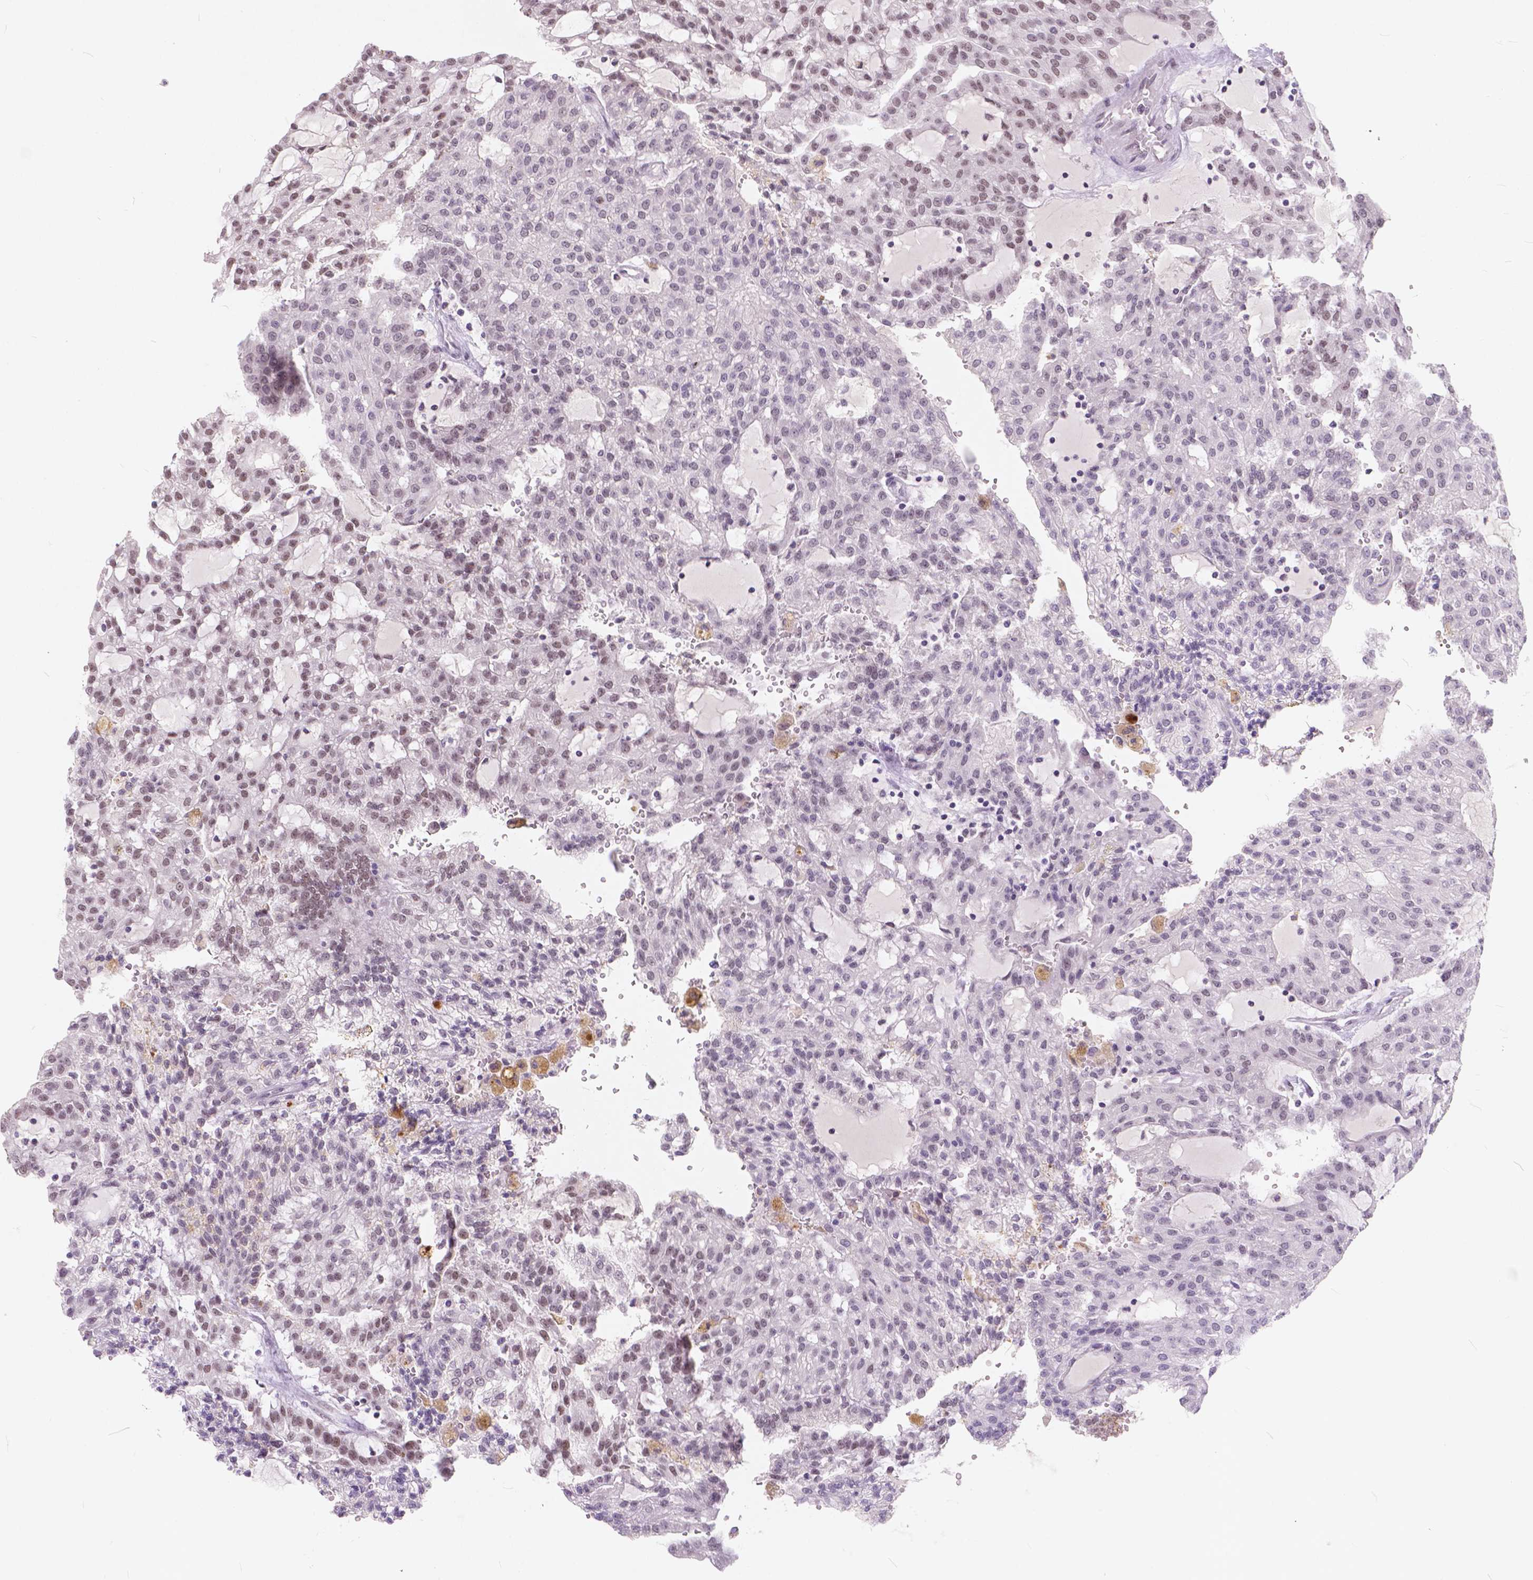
{"staining": {"intensity": "weak", "quantity": "25%-75%", "location": "nuclear"}, "tissue": "renal cancer", "cell_type": "Tumor cells", "image_type": "cancer", "snomed": [{"axis": "morphology", "description": "Adenocarcinoma, NOS"}, {"axis": "topography", "description": "Kidney"}], "caption": "This photomicrograph exhibits adenocarcinoma (renal) stained with immunohistochemistry to label a protein in brown. The nuclear of tumor cells show weak positivity for the protein. Nuclei are counter-stained blue.", "gene": "FAM53A", "patient": {"sex": "male", "age": 63}}